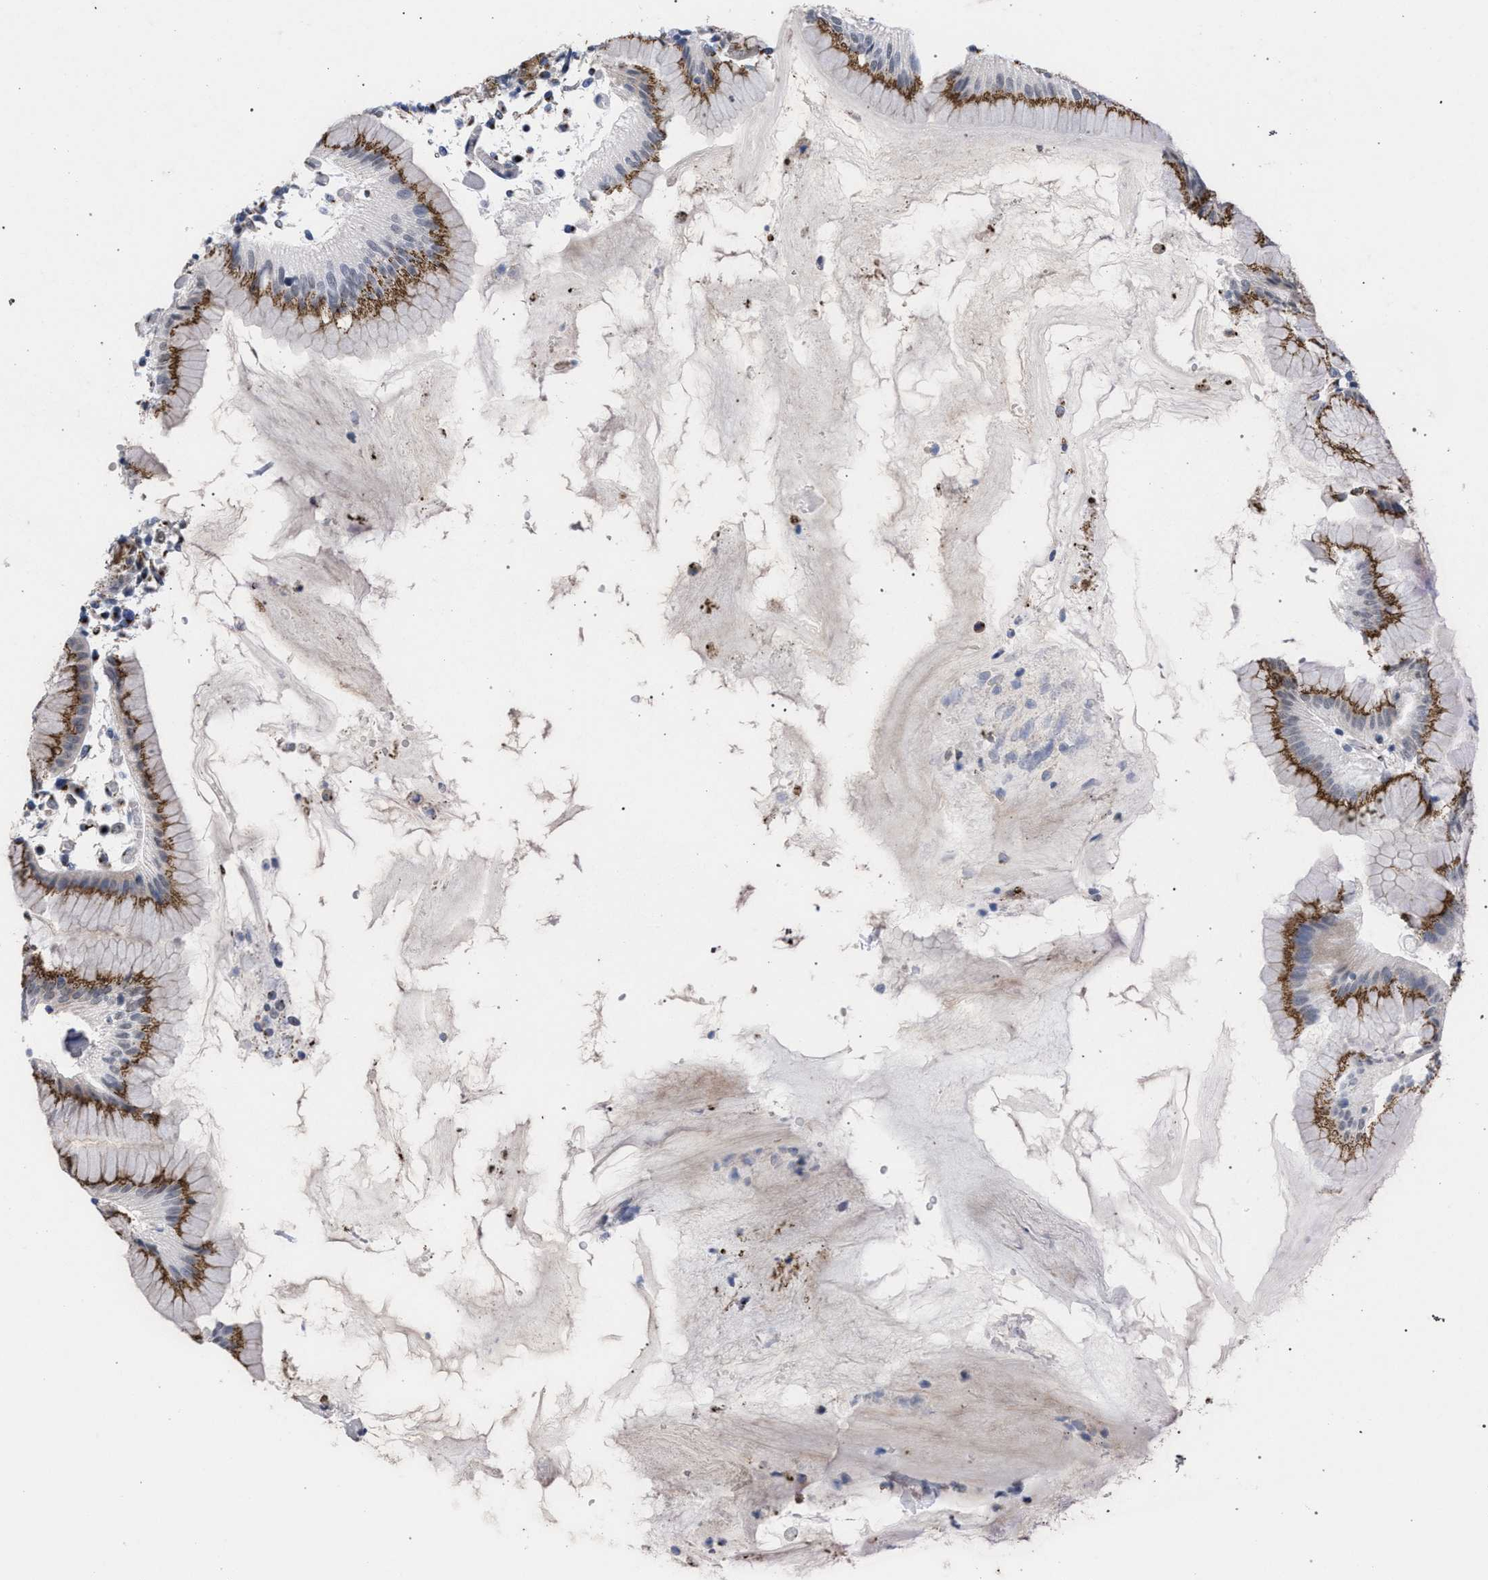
{"staining": {"intensity": "moderate", "quantity": ">75%", "location": "cytoplasmic/membranous"}, "tissue": "stomach", "cell_type": "Glandular cells", "image_type": "normal", "snomed": [{"axis": "morphology", "description": "Normal tissue, NOS"}, {"axis": "topography", "description": "Stomach"}, {"axis": "topography", "description": "Stomach, lower"}], "caption": "A brown stain shows moderate cytoplasmic/membranous expression of a protein in glandular cells of normal human stomach.", "gene": "GOLGA2", "patient": {"sex": "female", "age": 75}}